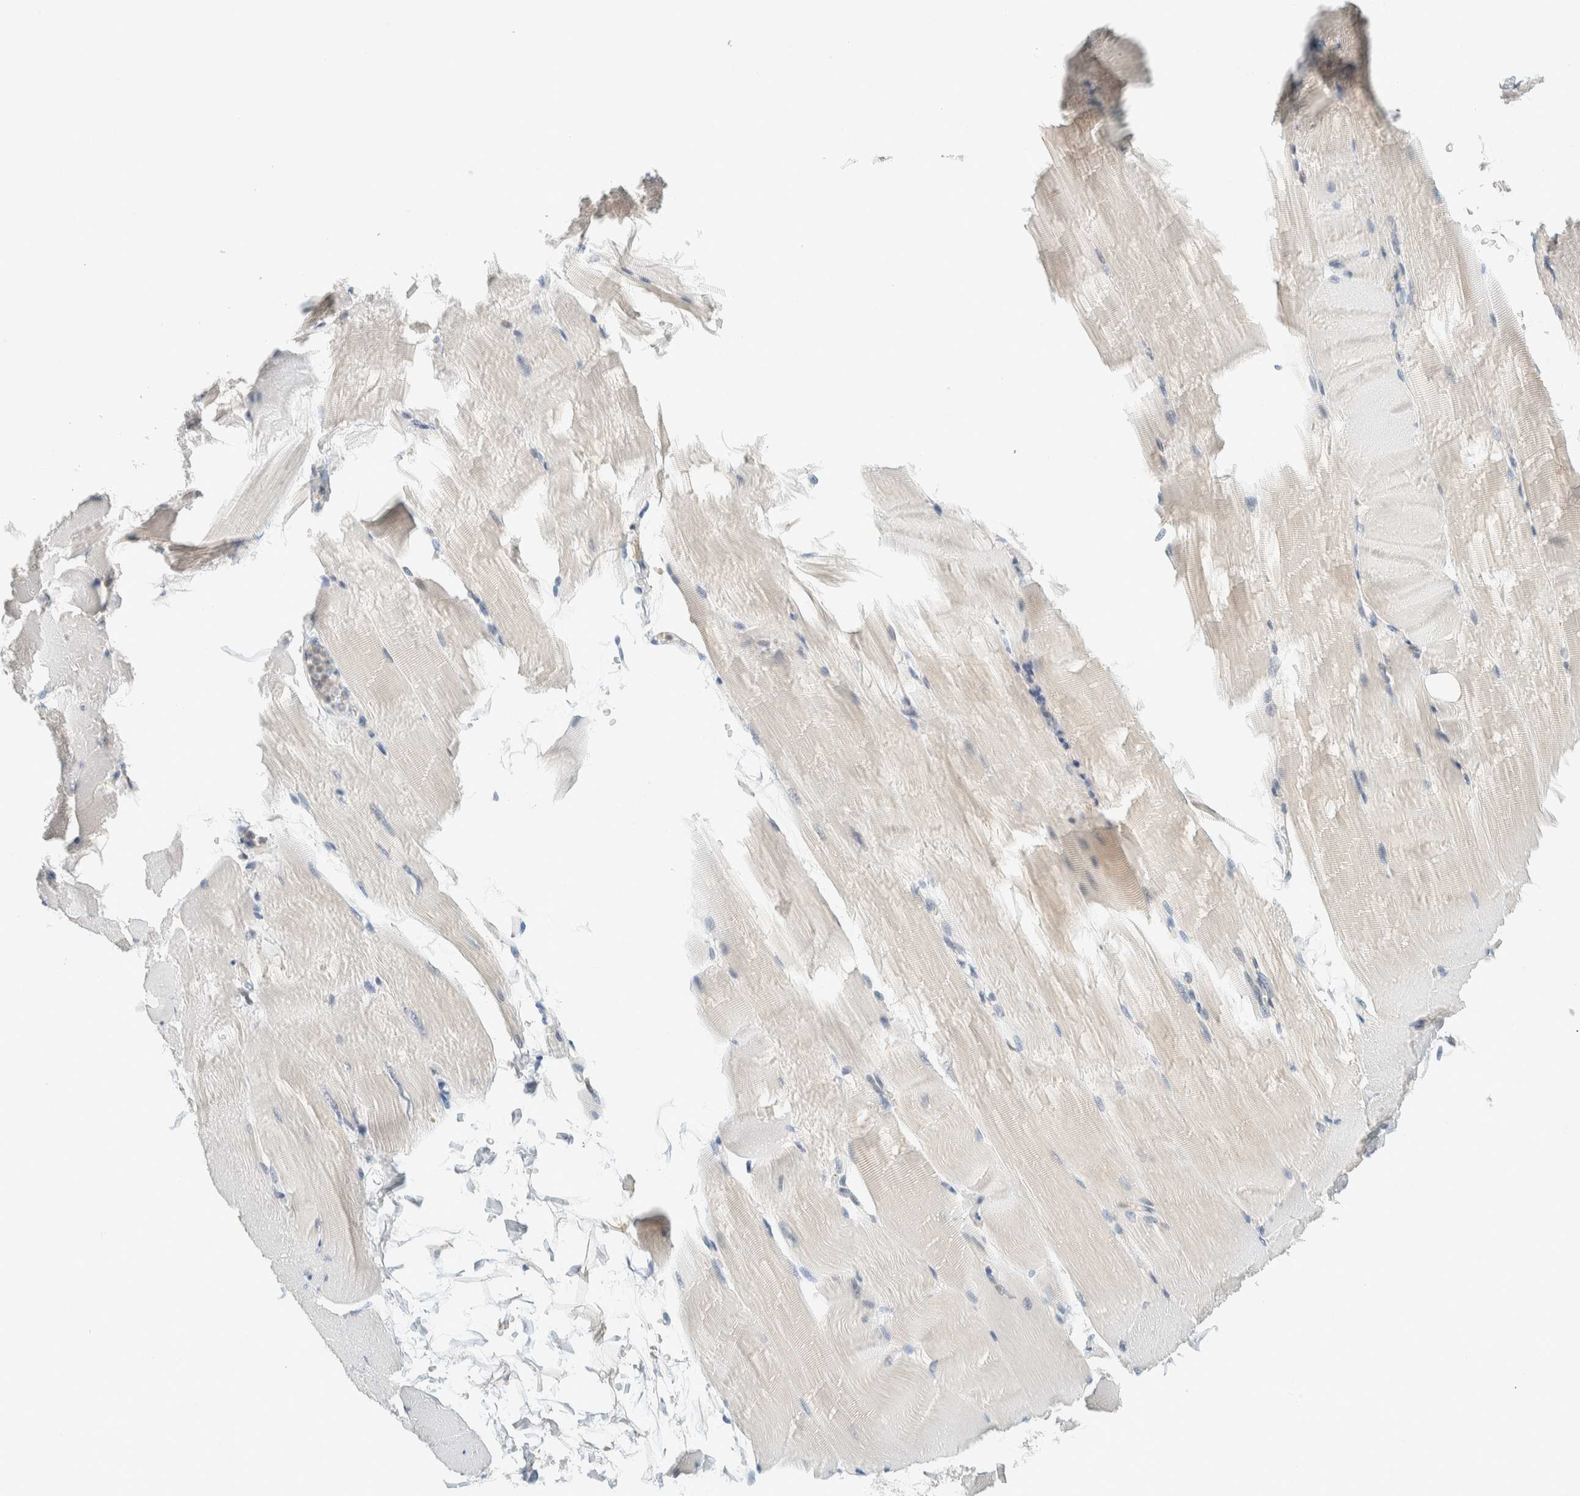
{"staining": {"intensity": "negative", "quantity": "none", "location": "none"}, "tissue": "skeletal muscle", "cell_type": "Myocytes", "image_type": "normal", "snomed": [{"axis": "morphology", "description": "Normal tissue, NOS"}, {"axis": "topography", "description": "Skeletal muscle"}, {"axis": "topography", "description": "Parathyroid gland"}], "caption": "Myocytes show no significant protein expression in unremarkable skeletal muscle. (Stains: DAB (3,3'-diaminobenzidine) immunohistochemistry with hematoxylin counter stain, Microscopy: brightfield microscopy at high magnification).", "gene": "SUMF2", "patient": {"sex": "female", "age": 37}}